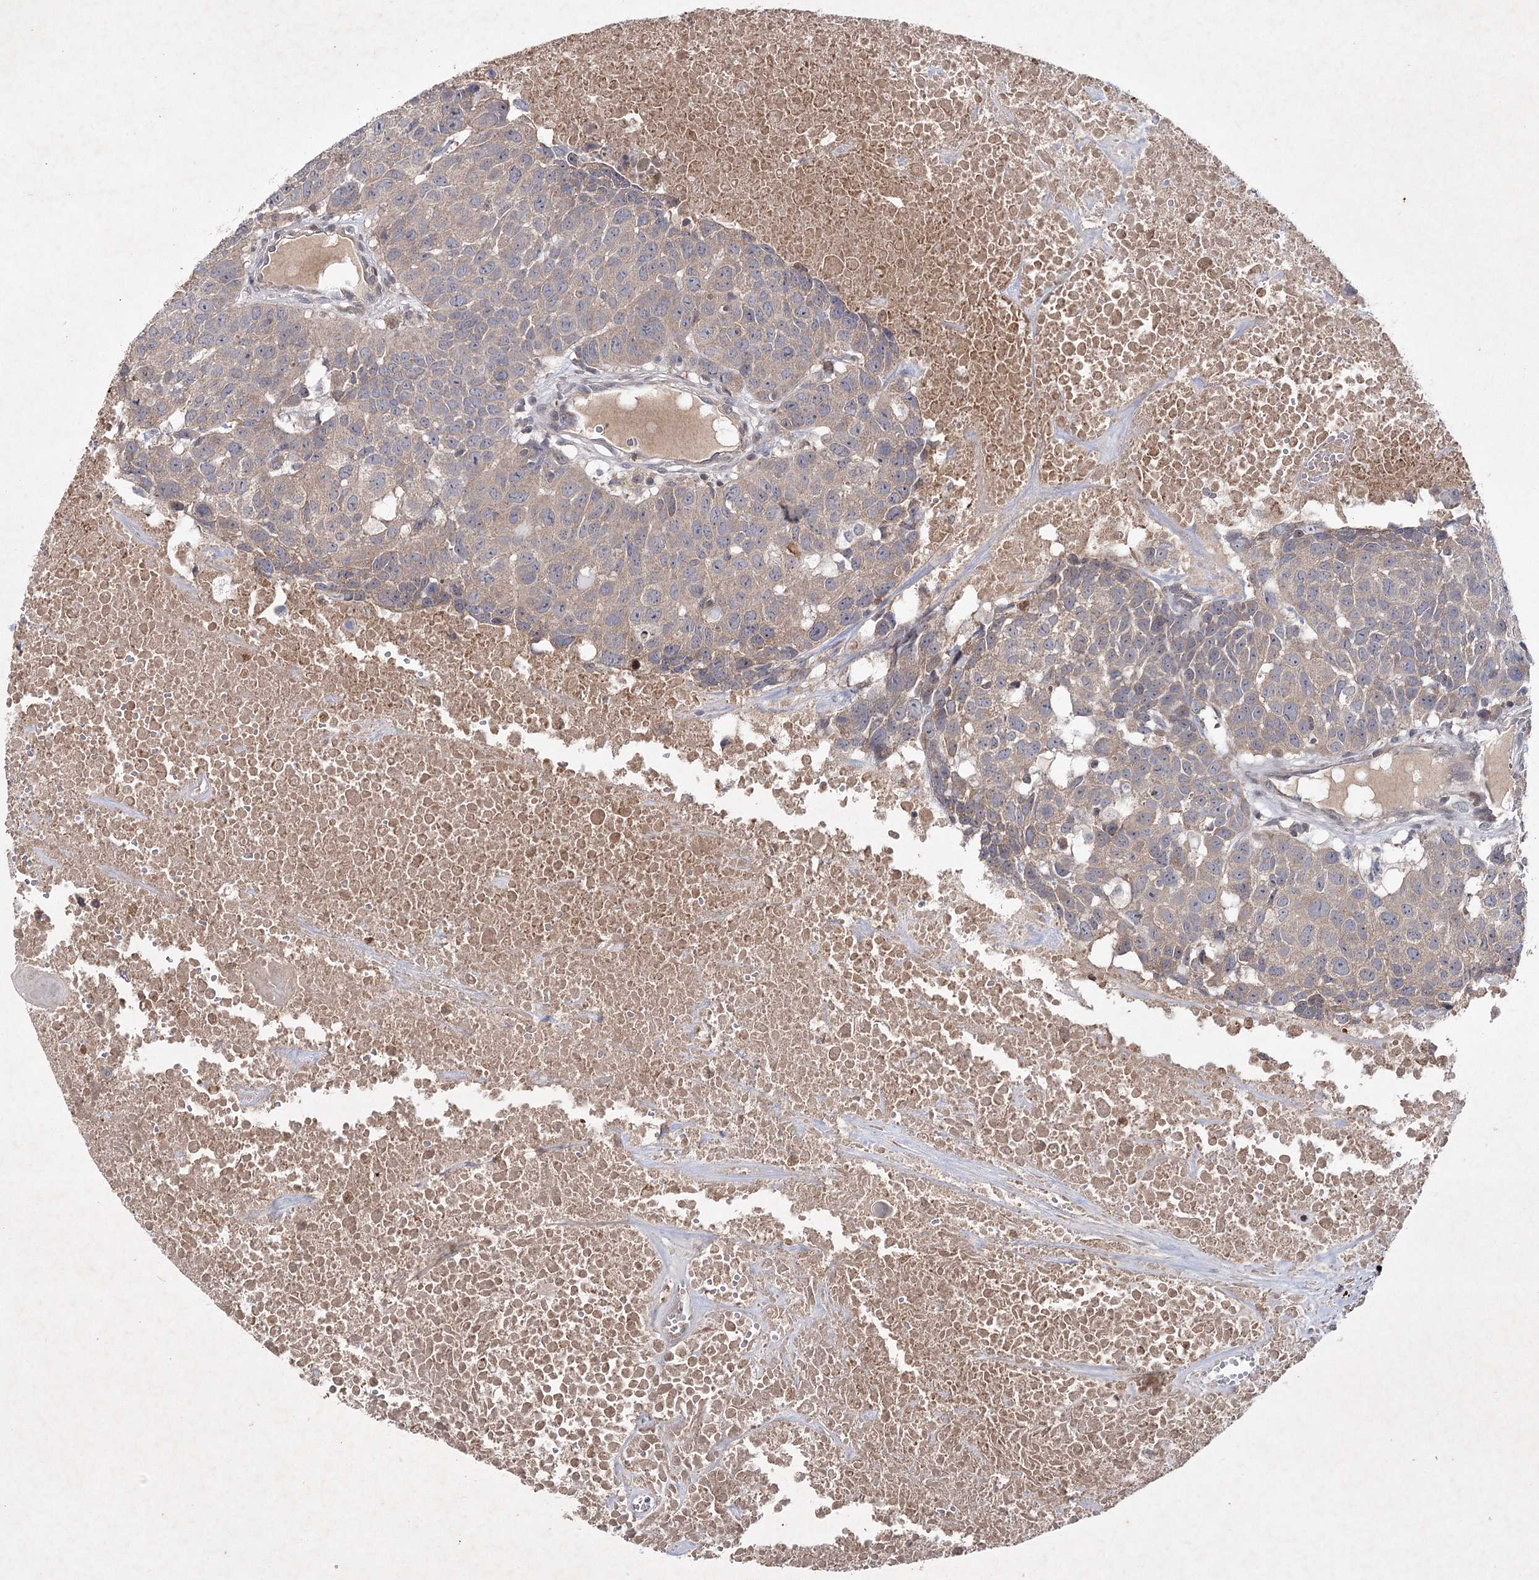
{"staining": {"intensity": "weak", "quantity": ">75%", "location": "cytoplasmic/membranous"}, "tissue": "head and neck cancer", "cell_type": "Tumor cells", "image_type": "cancer", "snomed": [{"axis": "morphology", "description": "Squamous cell carcinoma, NOS"}, {"axis": "topography", "description": "Head-Neck"}], "caption": "The image exhibits a brown stain indicating the presence of a protein in the cytoplasmic/membranous of tumor cells in head and neck cancer (squamous cell carcinoma).", "gene": "MAP3K13", "patient": {"sex": "male", "age": 66}}